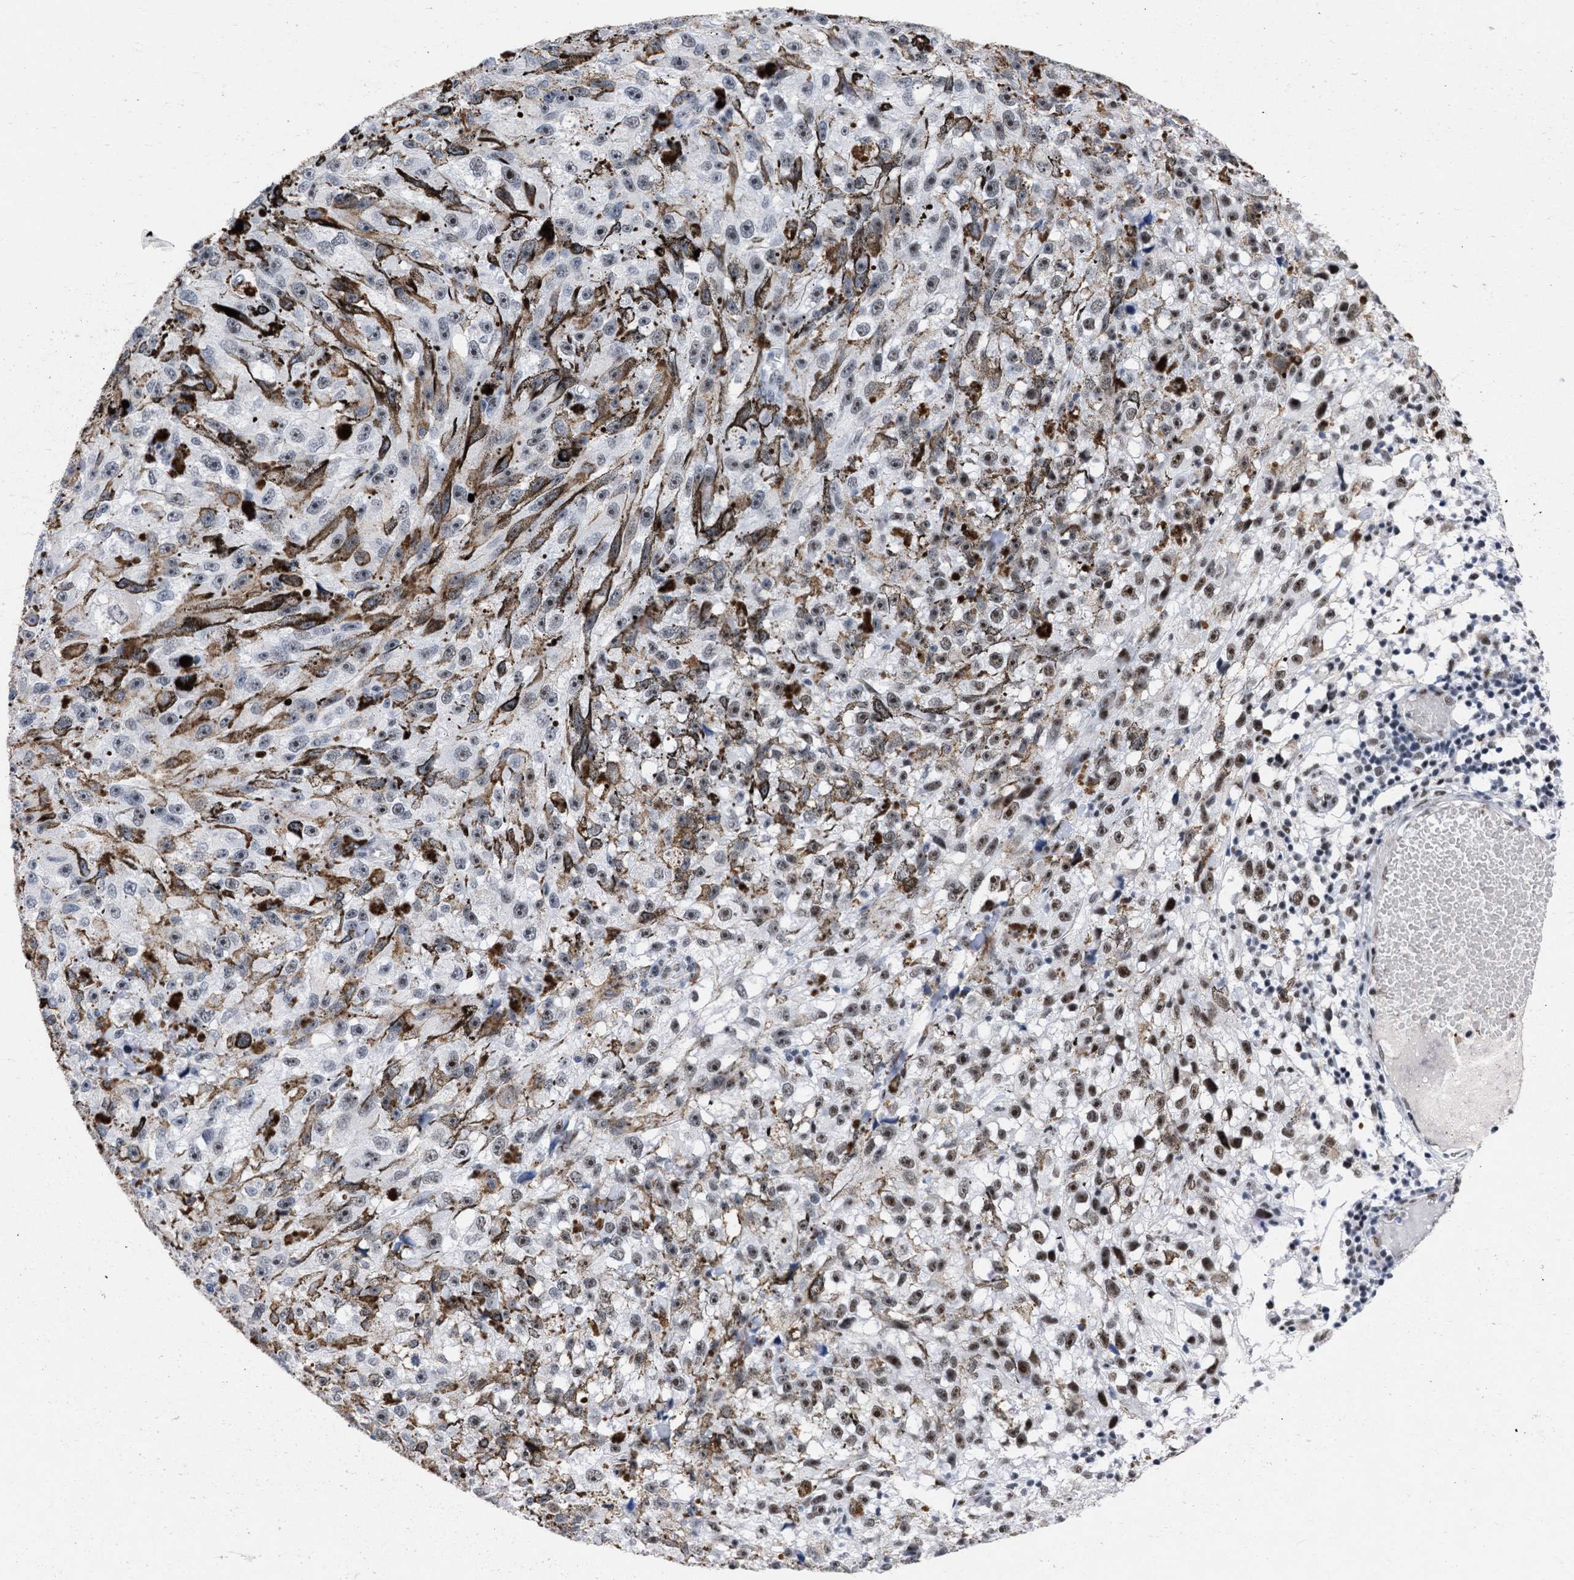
{"staining": {"intensity": "moderate", "quantity": "25%-75%", "location": "cytoplasmic/membranous,nuclear"}, "tissue": "melanoma", "cell_type": "Tumor cells", "image_type": "cancer", "snomed": [{"axis": "morphology", "description": "Malignant melanoma, NOS"}, {"axis": "topography", "description": "Skin"}], "caption": "This is an image of IHC staining of melanoma, which shows moderate expression in the cytoplasmic/membranous and nuclear of tumor cells.", "gene": "DDX41", "patient": {"sex": "female", "age": 104}}